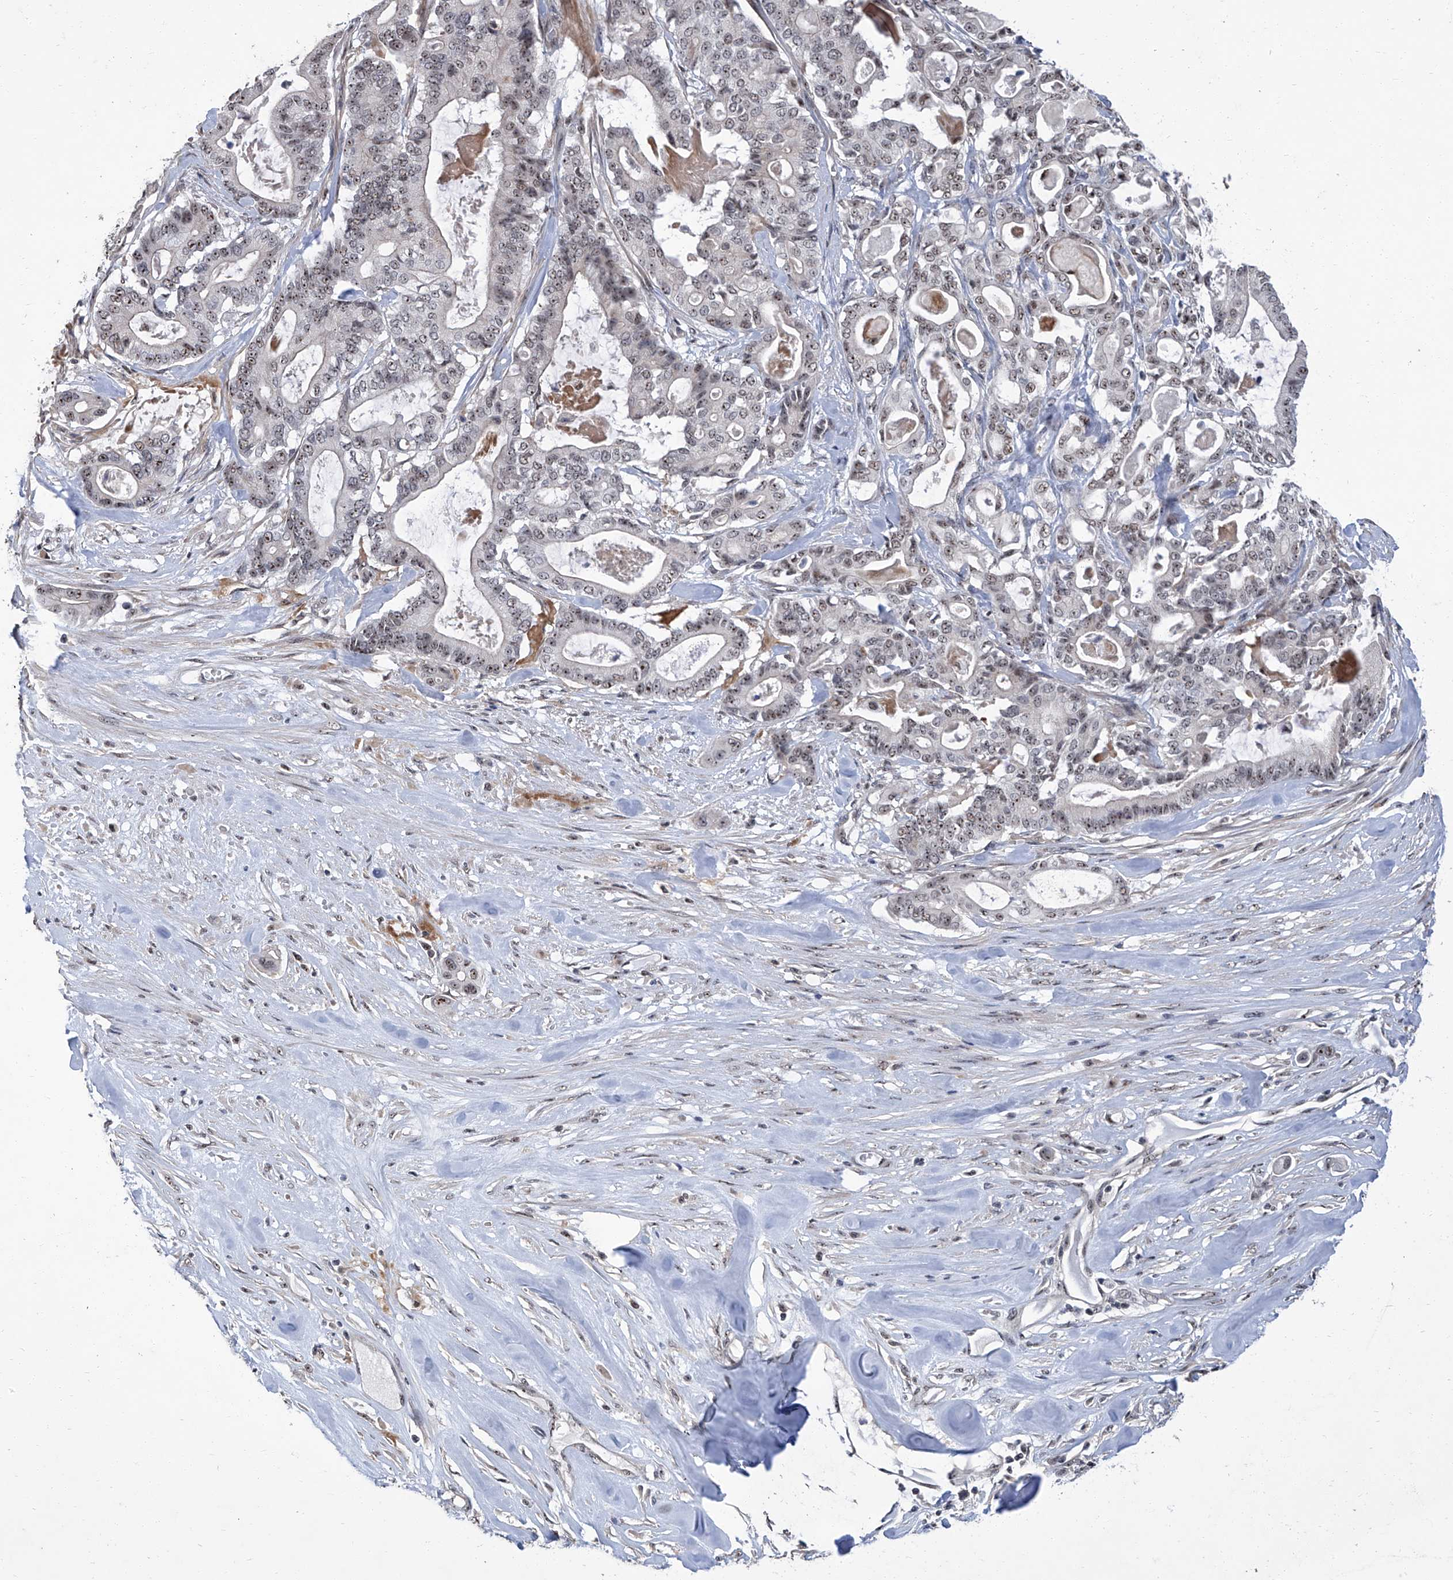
{"staining": {"intensity": "weak", "quantity": "25%-75%", "location": "nuclear"}, "tissue": "pancreatic cancer", "cell_type": "Tumor cells", "image_type": "cancer", "snomed": [{"axis": "morphology", "description": "Adenocarcinoma, NOS"}, {"axis": "topography", "description": "Pancreas"}], "caption": "Human pancreatic cancer stained for a protein (brown) demonstrates weak nuclear positive positivity in approximately 25%-75% of tumor cells.", "gene": "CMTR1", "patient": {"sex": "male", "age": 63}}